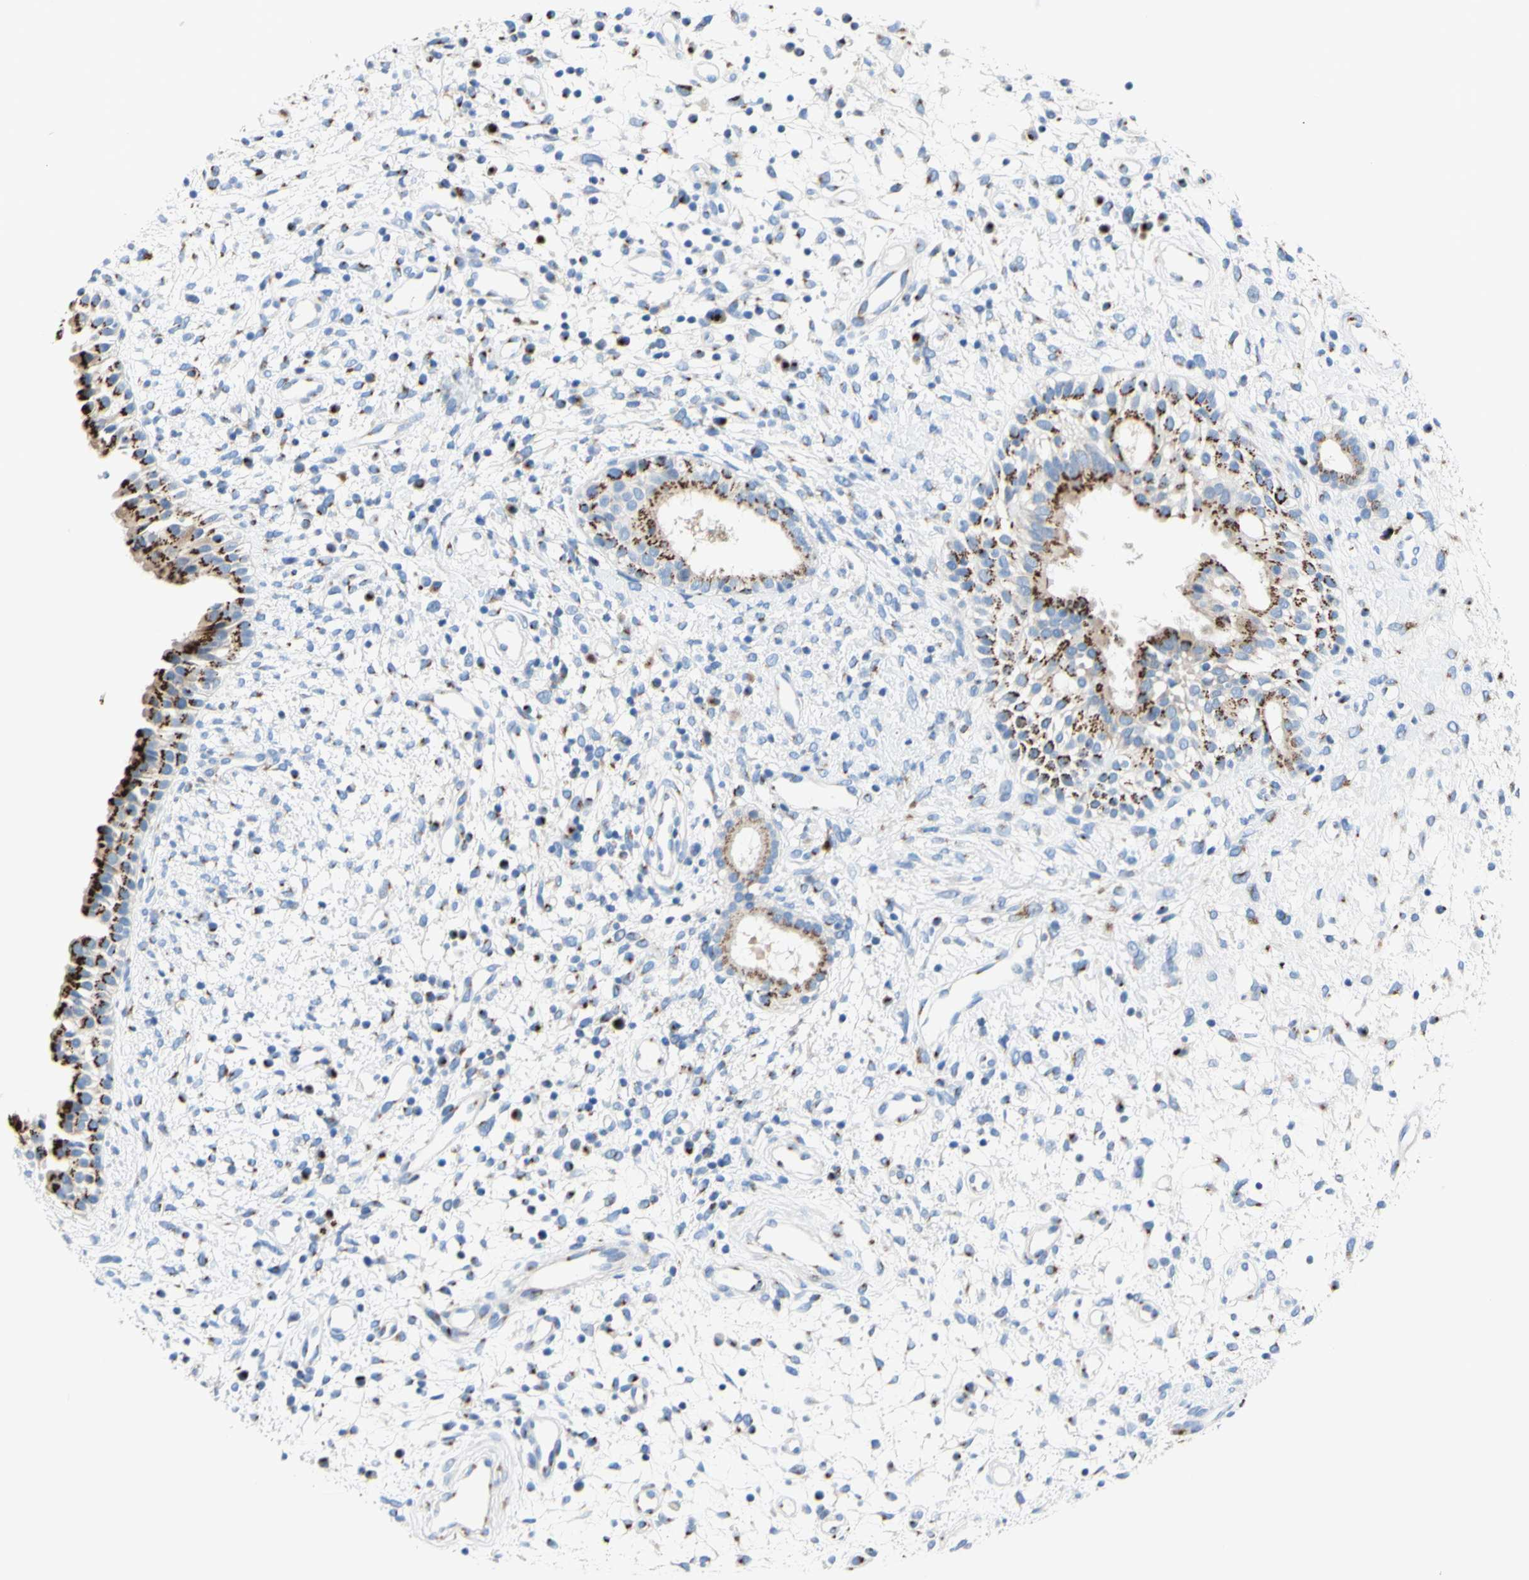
{"staining": {"intensity": "moderate", "quantity": "25%-75%", "location": "cytoplasmic/membranous"}, "tissue": "nasopharynx", "cell_type": "Respiratory epithelial cells", "image_type": "normal", "snomed": [{"axis": "morphology", "description": "Normal tissue, NOS"}, {"axis": "topography", "description": "Nasopharynx"}], "caption": "Benign nasopharynx displays moderate cytoplasmic/membranous staining in about 25%-75% of respiratory epithelial cells.", "gene": "GALNT2", "patient": {"sex": "male", "age": 22}}